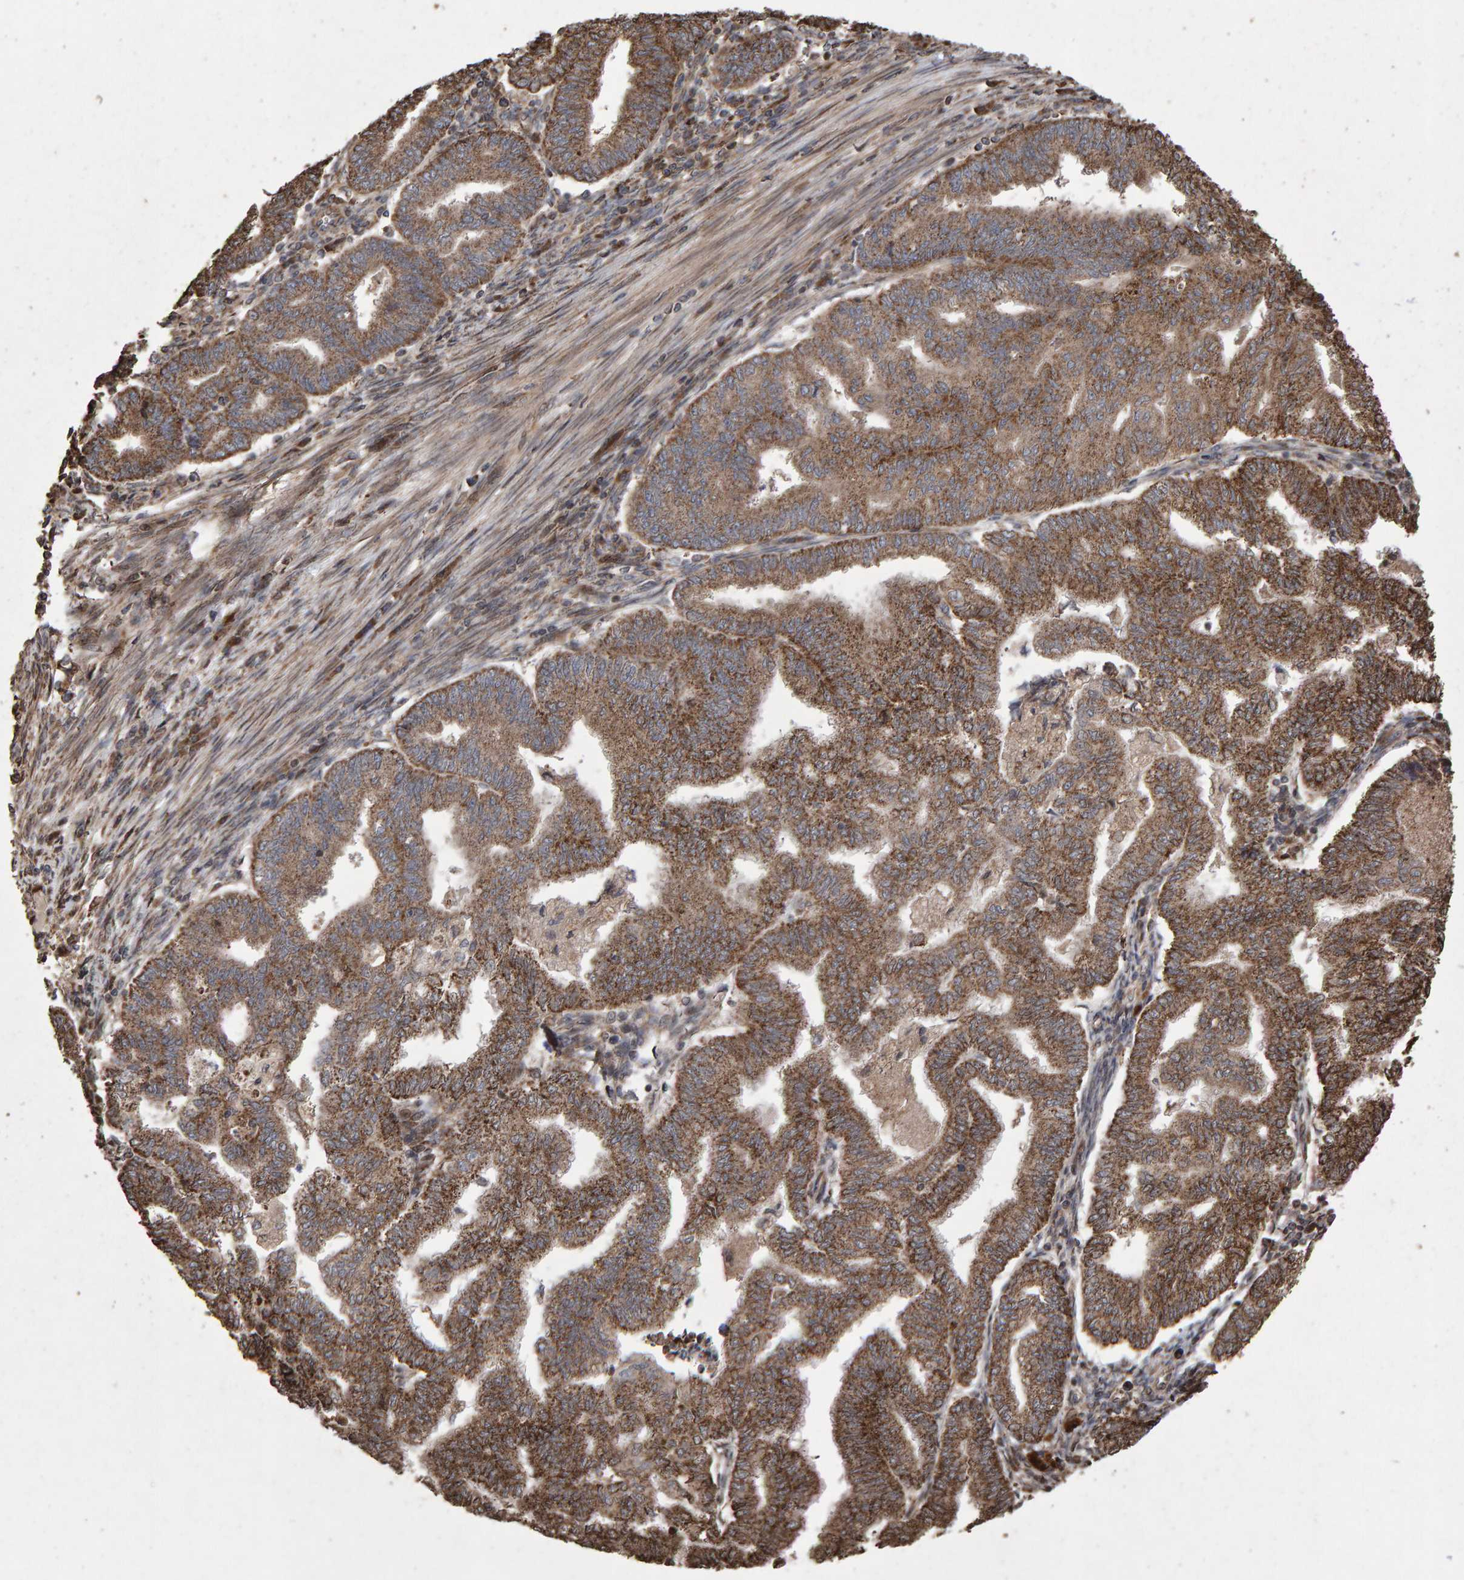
{"staining": {"intensity": "moderate", "quantity": ">75%", "location": "cytoplasmic/membranous"}, "tissue": "endometrial cancer", "cell_type": "Tumor cells", "image_type": "cancer", "snomed": [{"axis": "morphology", "description": "Polyp, NOS"}, {"axis": "morphology", "description": "Adenocarcinoma, NOS"}, {"axis": "morphology", "description": "Adenoma, NOS"}, {"axis": "topography", "description": "Endometrium"}], "caption": "There is medium levels of moderate cytoplasmic/membranous expression in tumor cells of endometrial polyp, as demonstrated by immunohistochemical staining (brown color).", "gene": "OSBP2", "patient": {"sex": "female", "age": 79}}